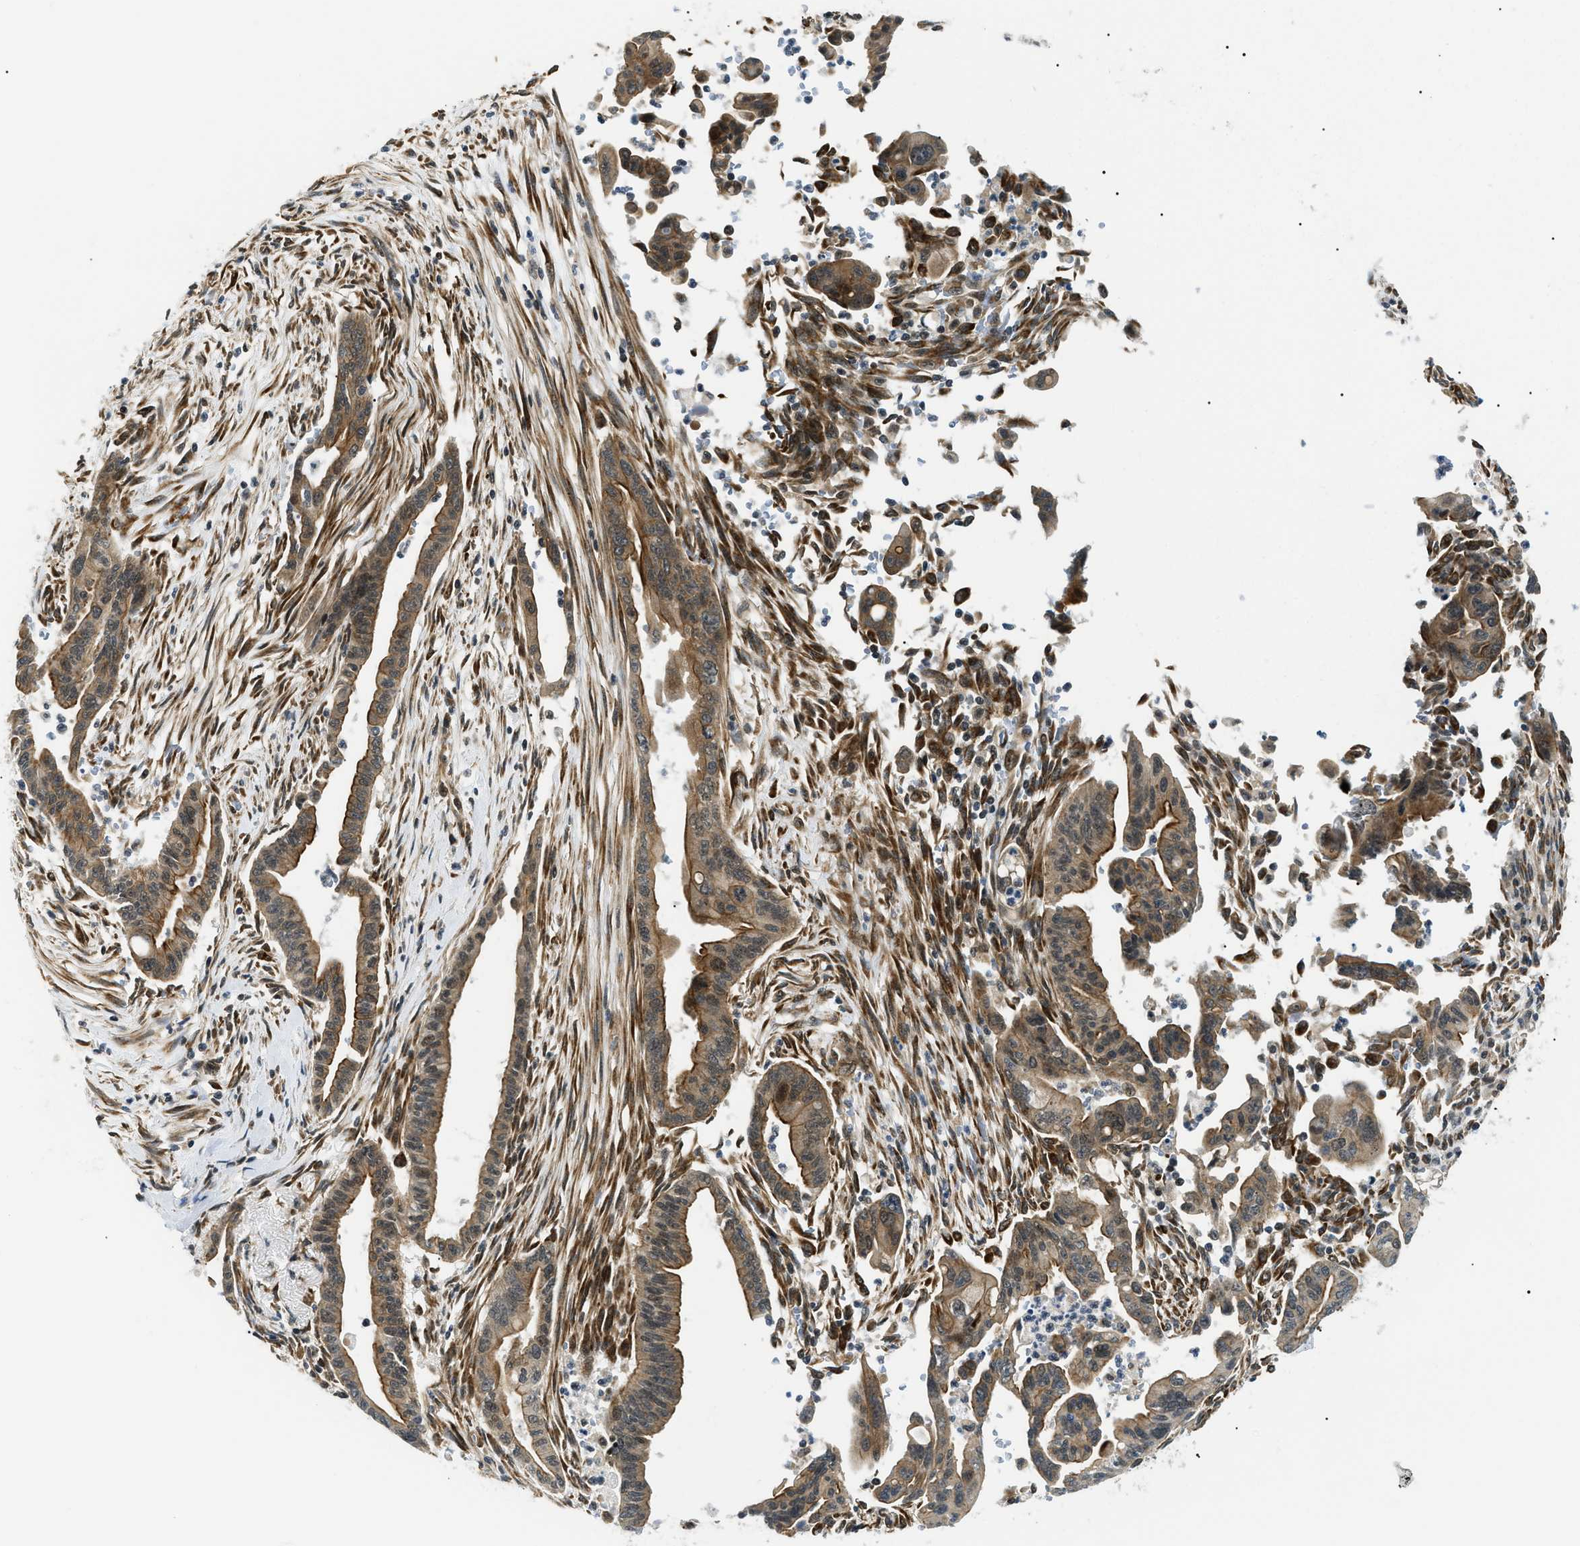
{"staining": {"intensity": "moderate", "quantity": ">75%", "location": "cytoplasmic/membranous,nuclear"}, "tissue": "pancreatic cancer", "cell_type": "Tumor cells", "image_type": "cancer", "snomed": [{"axis": "morphology", "description": "Adenocarcinoma, NOS"}, {"axis": "topography", "description": "Pancreas"}], "caption": "An image showing moderate cytoplasmic/membranous and nuclear expression in approximately >75% of tumor cells in pancreatic adenocarcinoma, as visualized by brown immunohistochemical staining.", "gene": "CWC25", "patient": {"sex": "male", "age": 70}}